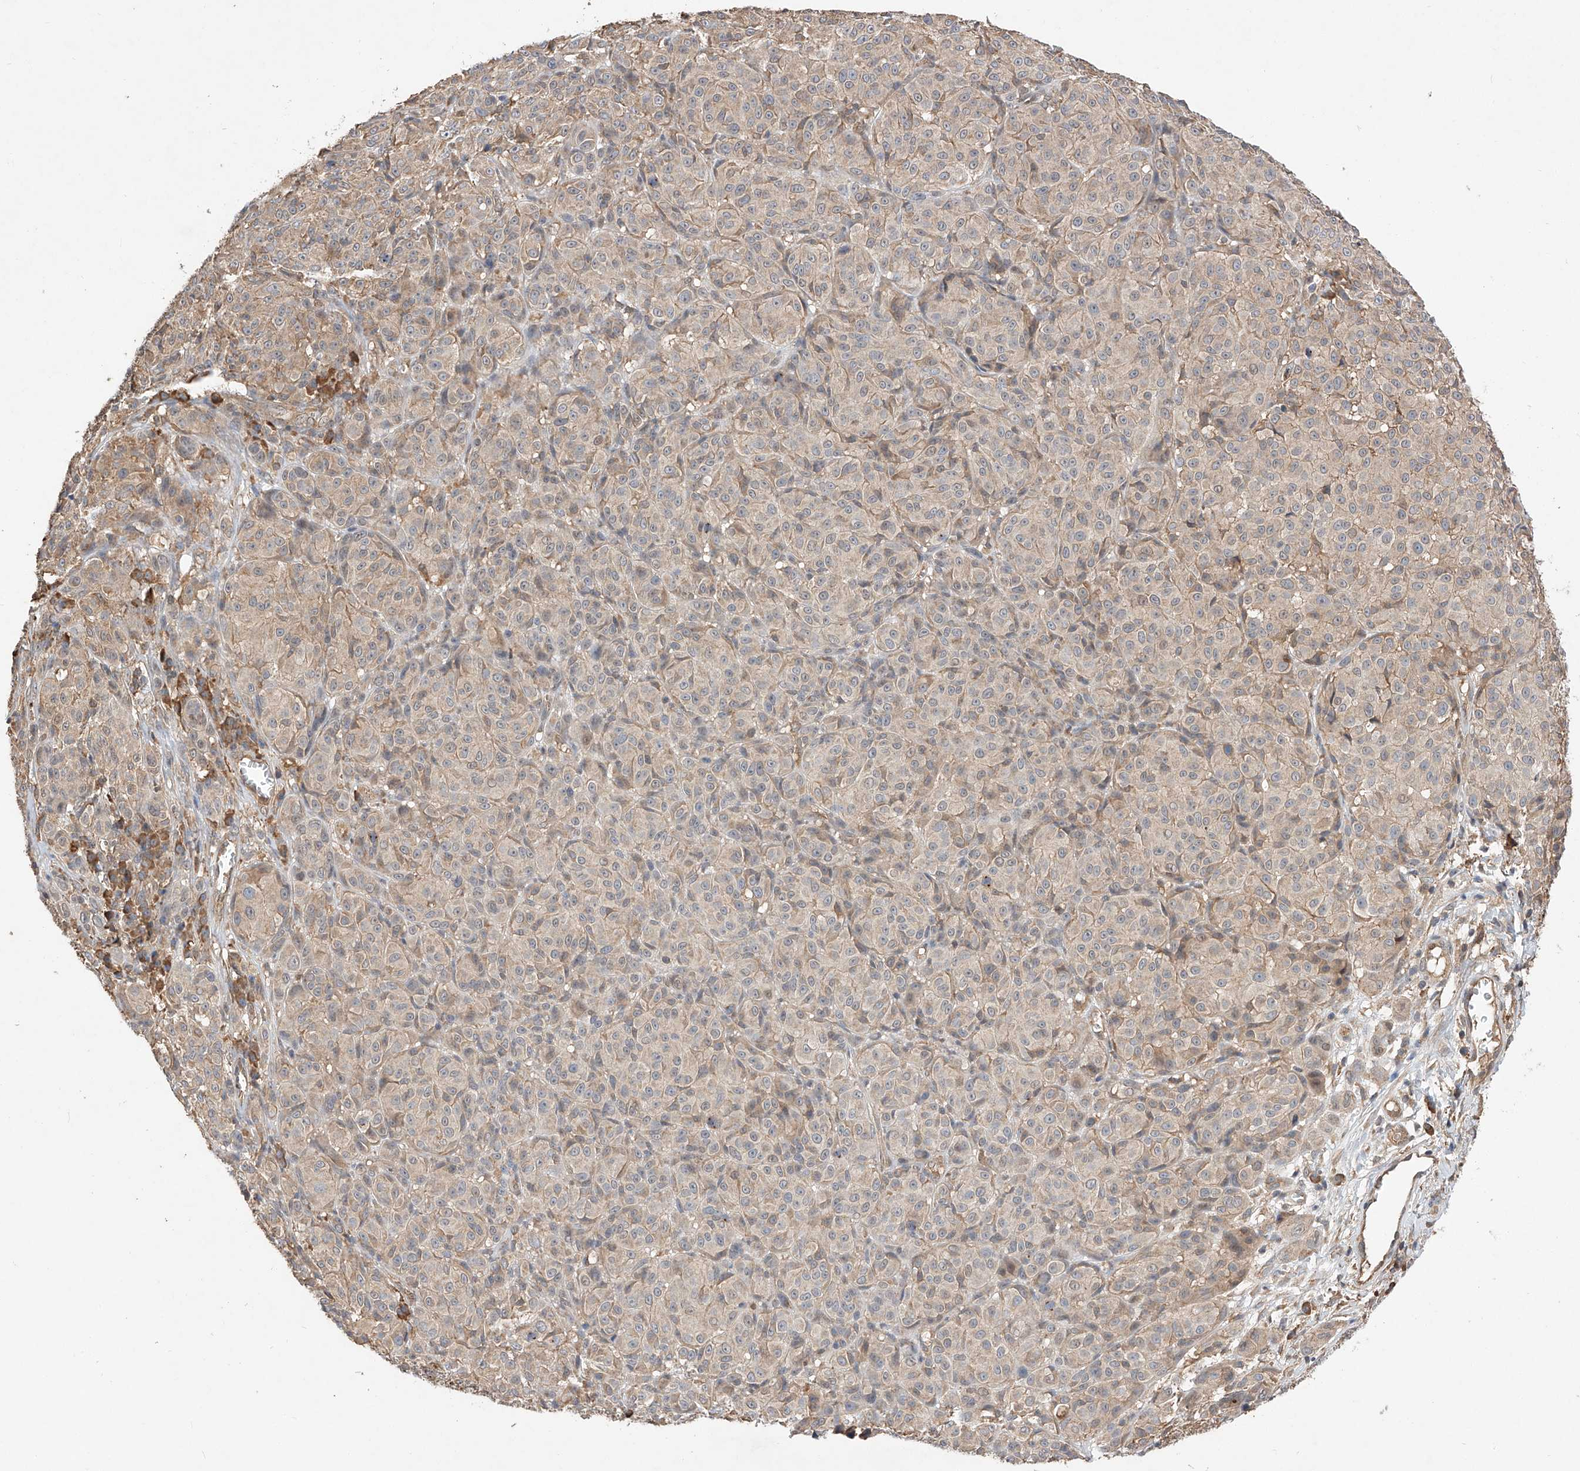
{"staining": {"intensity": "negative", "quantity": "none", "location": "none"}, "tissue": "melanoma", "cell_type": "Tumor cells", "image_type": "cancer", "snomed": [{"axis": "morphology", "description": "Malignant melanoma, NOS"}, {"axis": "topography", "description": "Skin"}], "caption": "The micrograph shows no significant expression in tumor cells of melanoma.", "gene": "RILPL2", "patient": {"sex": "male", "age": 73}}